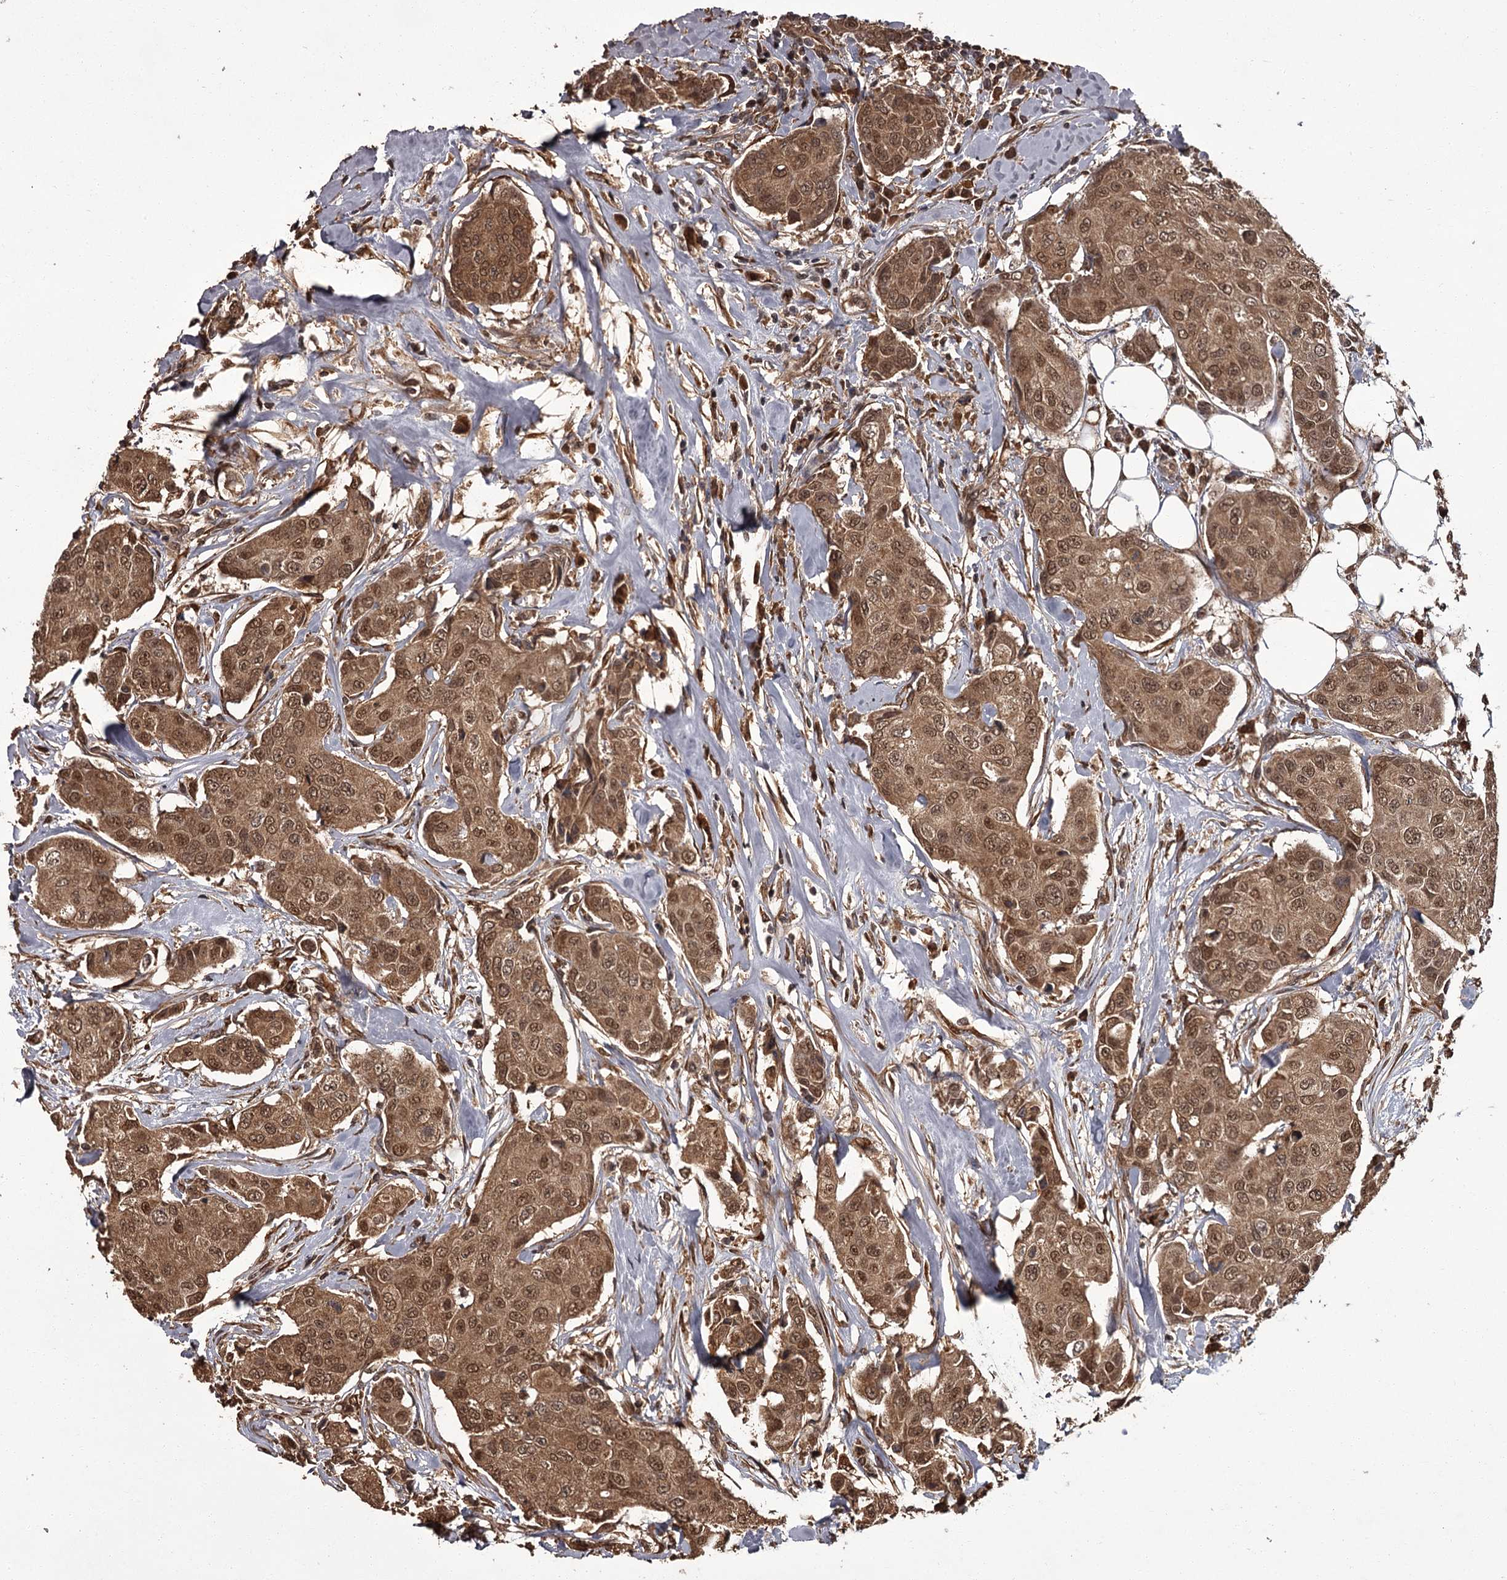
{"staining": {"intensity": "moderate", "quantity": ">75%", "location": "cytoplasmic/membranous,nuclear"}, "tissue": "breast cancer", "cell_type": "Tumor cells", "image_type": "cancer", "snomed": [{"axis": "morphology", "description": "Duct carcinoma"}, {"axis": "topography", "description": "Breast"}], "caption": "Human breast cancer stained for a protein (brown) displays moderate cytoplasmic/membranous and nuclear positive staining in about >75% of tumor cells.", "gene": "NPRL2", "patient": {"sex": "female", "age": 80}}